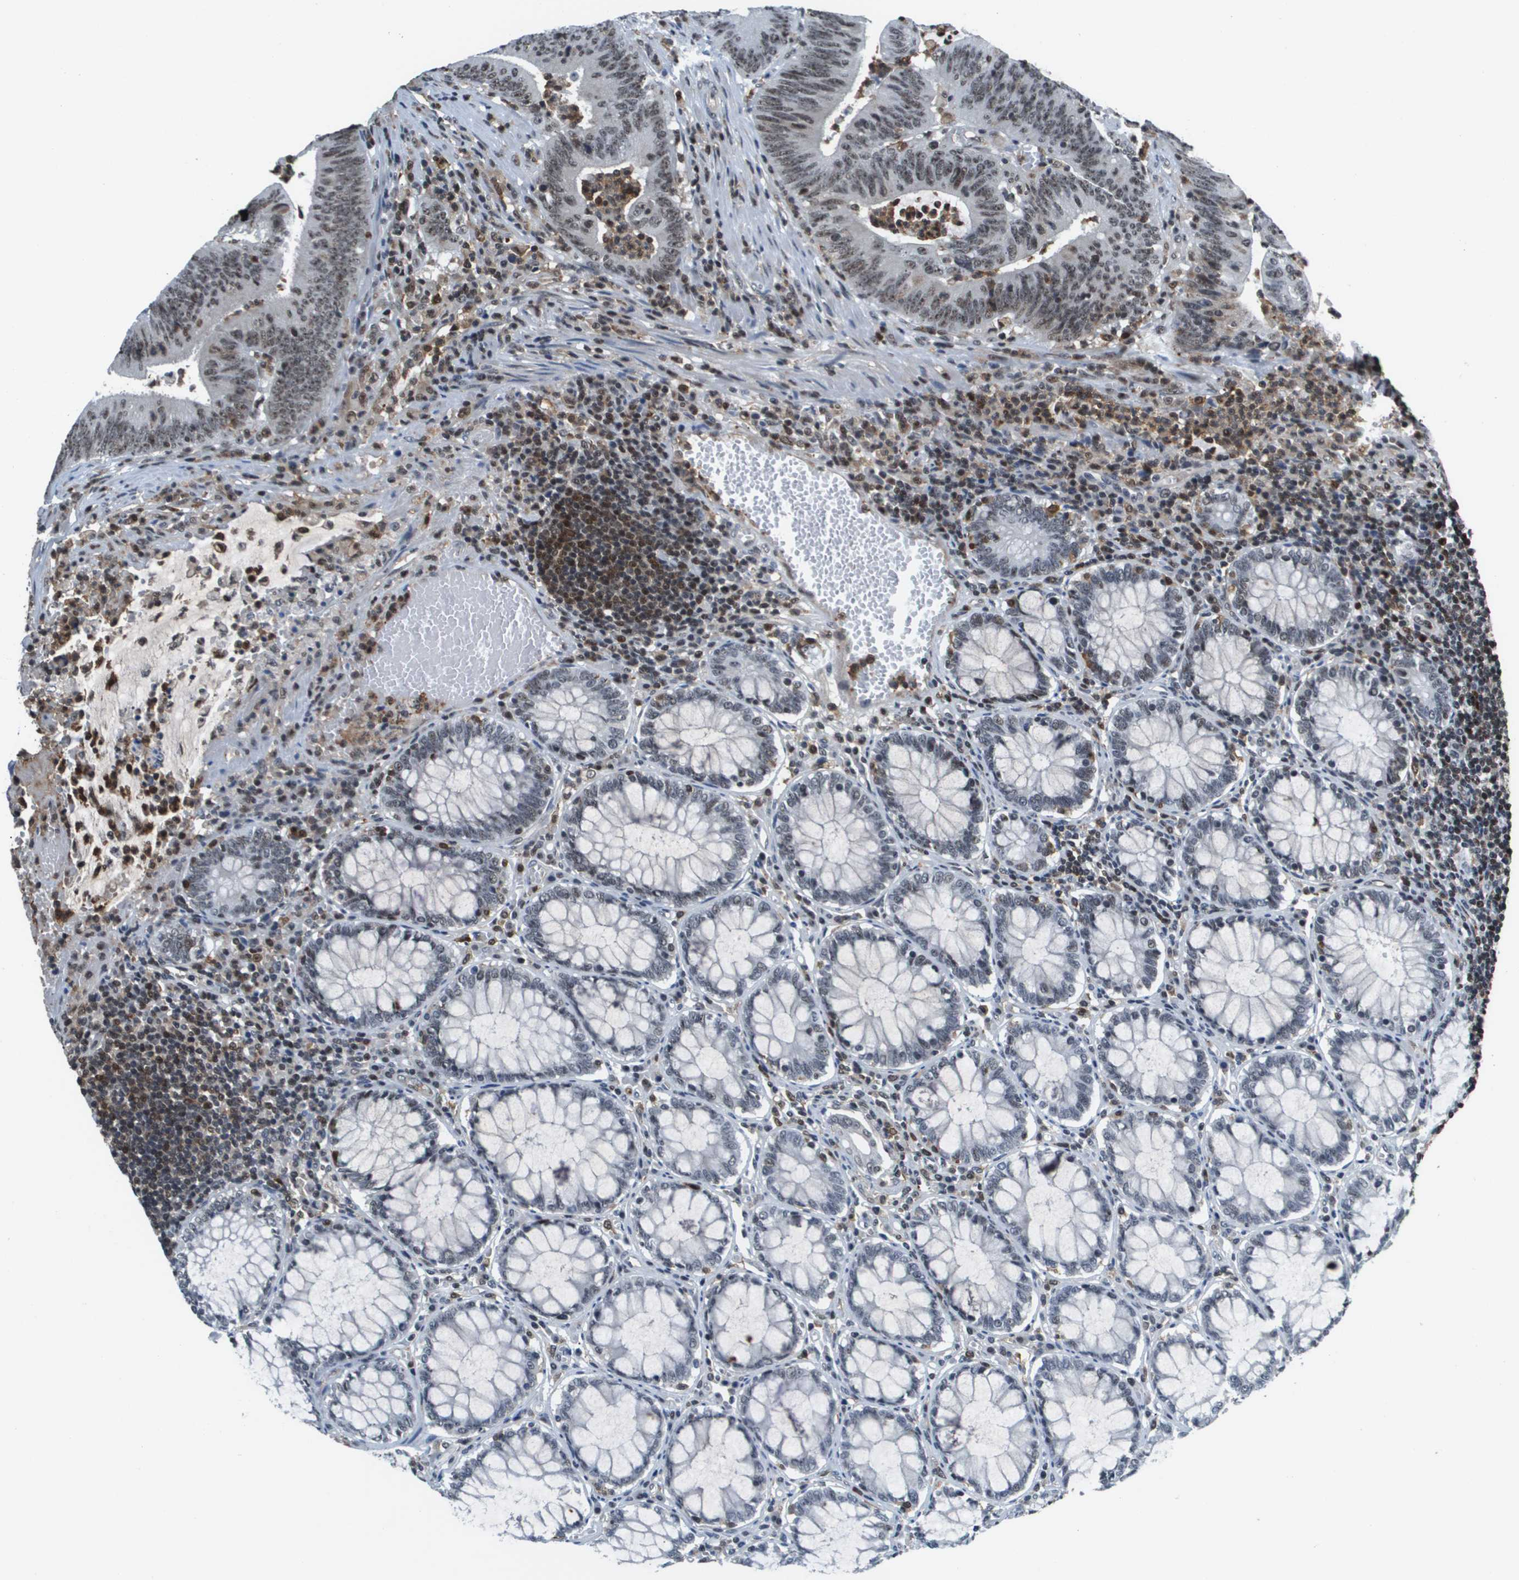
{"staining": {"intensity": "weak", "quantity": ">75%", "location": "nuclear"}, "tissue": "colorectal cancer", "cell_type": "Tumor cells", "image_type": "cancer", "snomed": [{"axis": "morphology", "description": "Normal tissue, NOS"}, {"axis": "morphology", "description": "Adenocarcinoma, NOS"}, {"axis": "topography", "description": "Rectum"}], "caption": "There is low levels of weak nuclear staining in tumor cells of colorectal cancer, as demonstrated by immunohistochemical staining (brown color).", "gene": "EP400", "patient": {"sex": "female", "age": 66}}